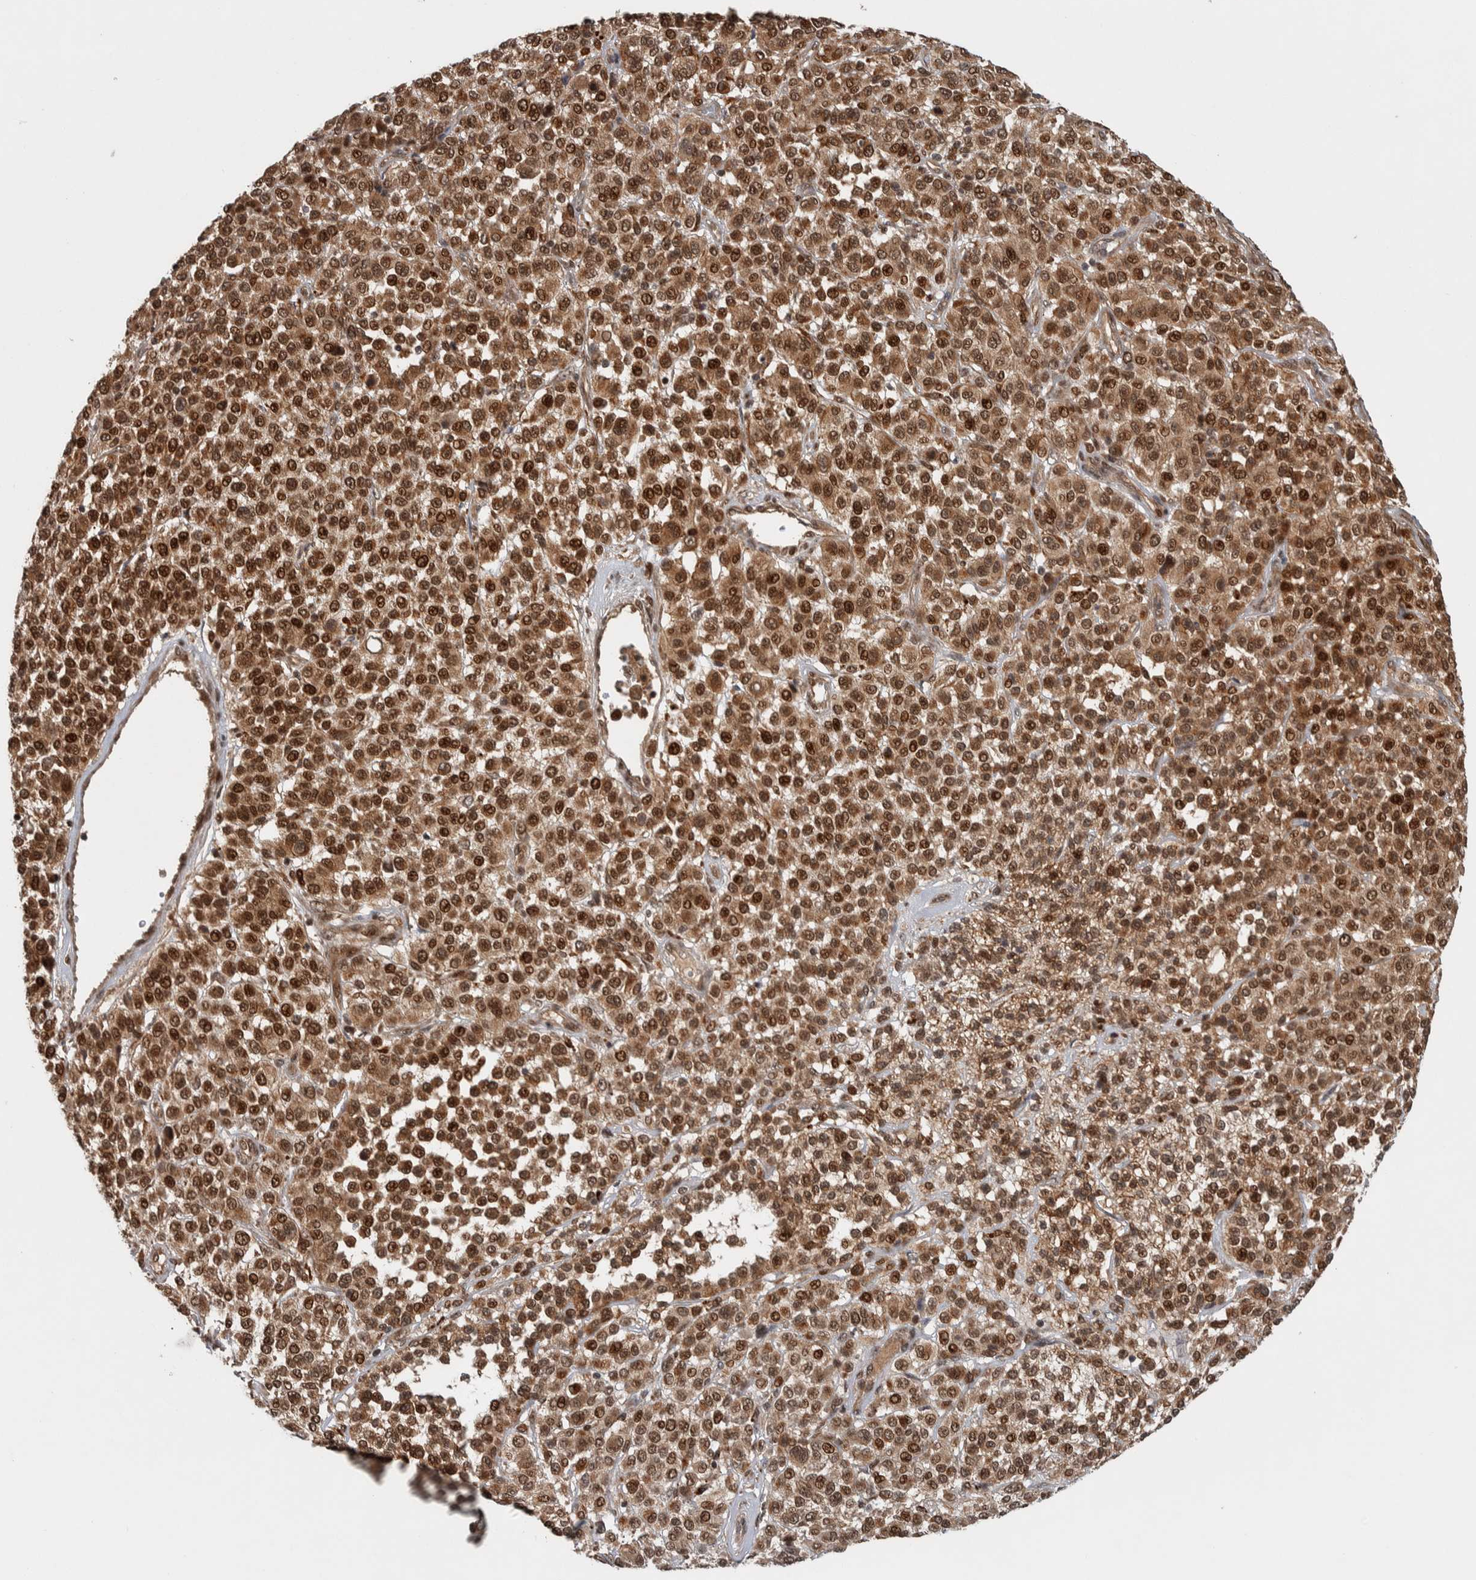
{"staining": {"intensity": "moderate", "quantity": ">75%", "location": "cytoplasmic/membranous,nuclear"}, "tissue": "melanoma", "cell_type": "Tumor cells", "image_type": "cancer", "snomed": [{"axis": "morphology", "description": "Malignant melanoma, Metastatic site"}, {"axis": "topography", "description": "Pancreas"}], "caption": "High-magnification brightfield microscopy of malignant melanoma (metastatic site) stained with DAB (3,3'-diaminobenzidine) (brown) and counterstained with hematoxylin (blue). tumor cells exhibit moderate cytoplasmic/membranous and nuclear positivity is identified in approximately>75% of cells.", "gene": "RPS6KA4", "patient": {"sex": "female", "age": 30}}